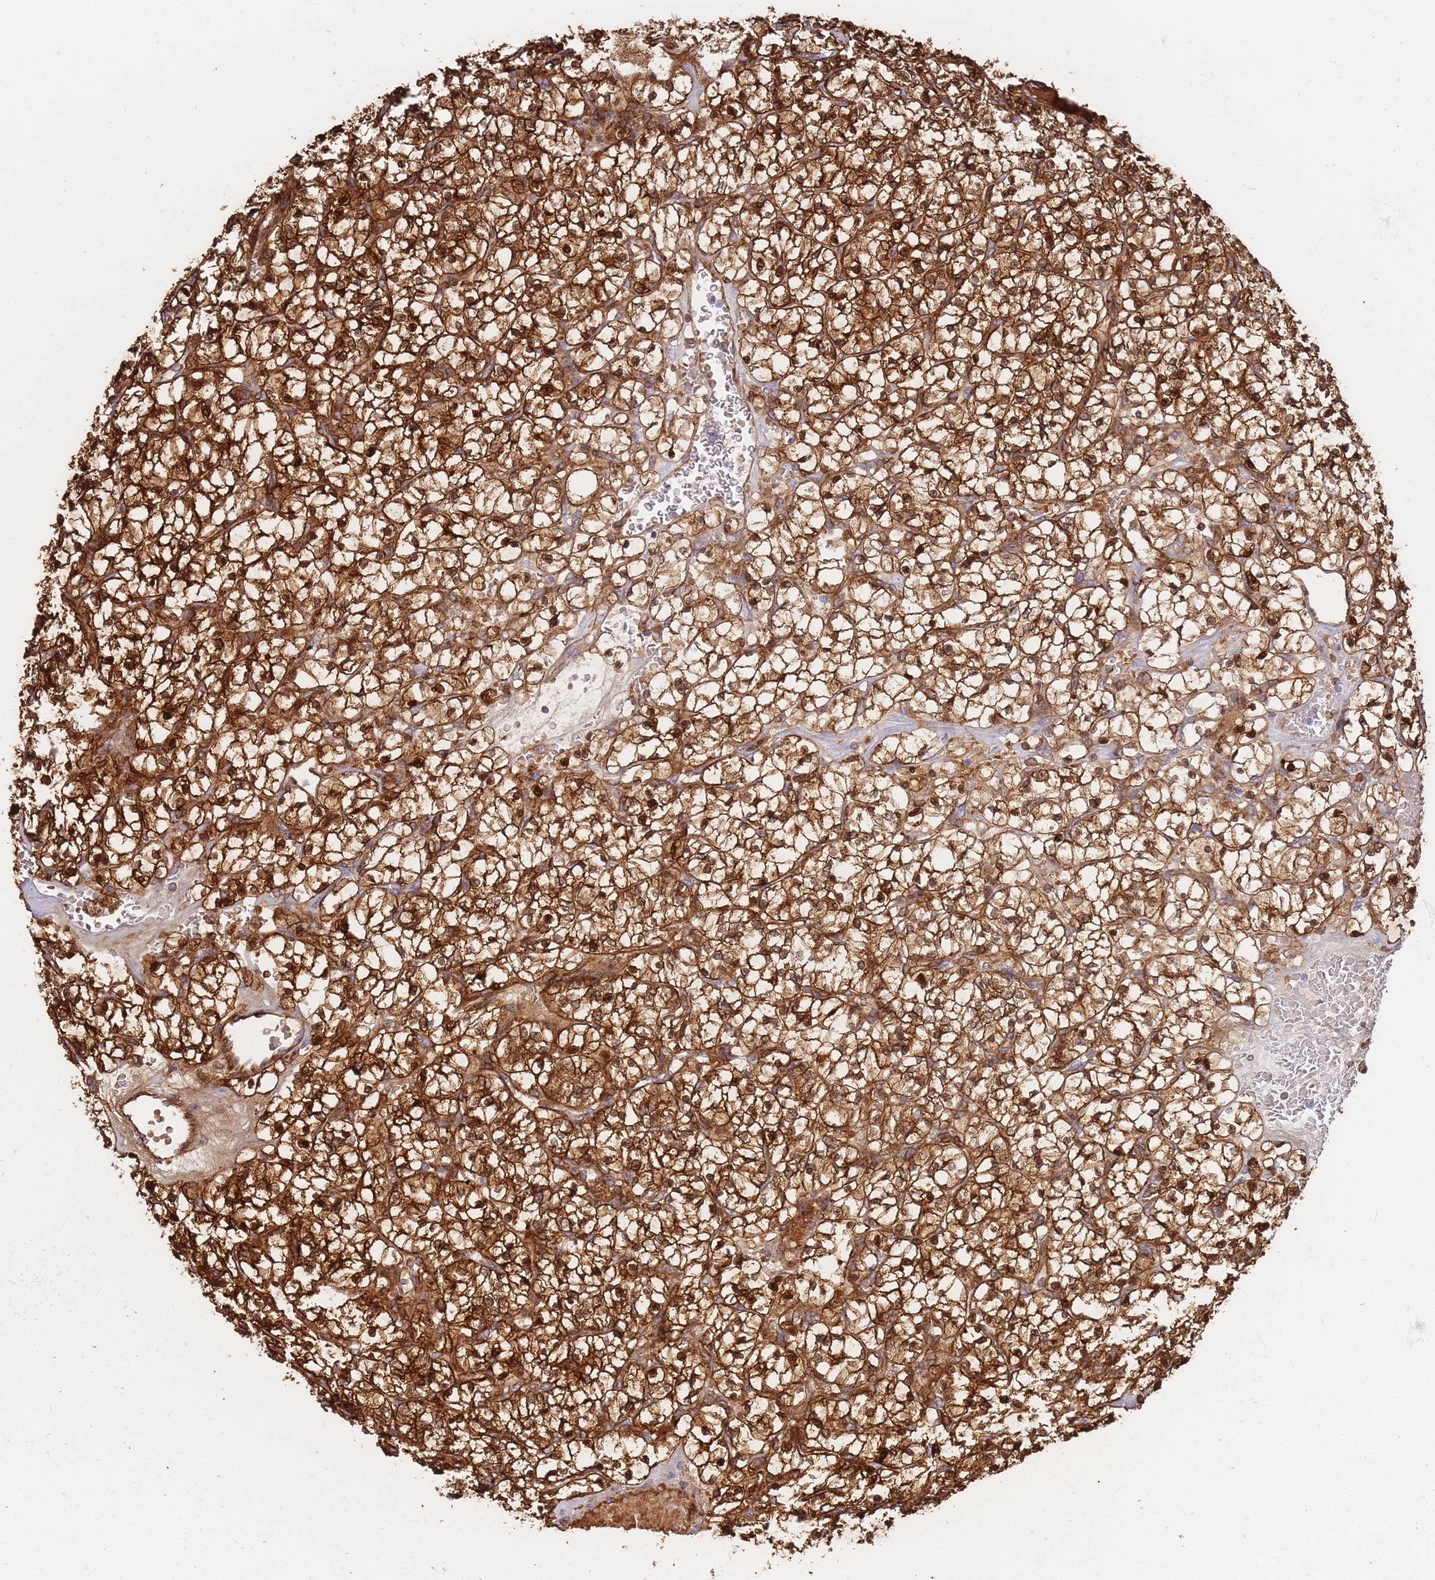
{"staining": {"intensity": "strong", "quantity": ">75%", "location": "cytoplasmic/membranous,nuclear"}, "tissue": "renal cancer", "cell_type": "Tumor cells", "image_type": "cancer", "snomed": [{"axis": "morphology", "description": "Adenocarcinoma, NOS"}, {"axis": "topography", "description": "Kidney"}], "caption": "There is high levels of strong cytoplasmic/membranous and nuclear positivity in tumor cells of adenocarcinoma (renal), as demonstrated by immunohistochemical staining (brown color).", "gene": "PPP3R2", "patient": {"sex": "female", "age": 64}}